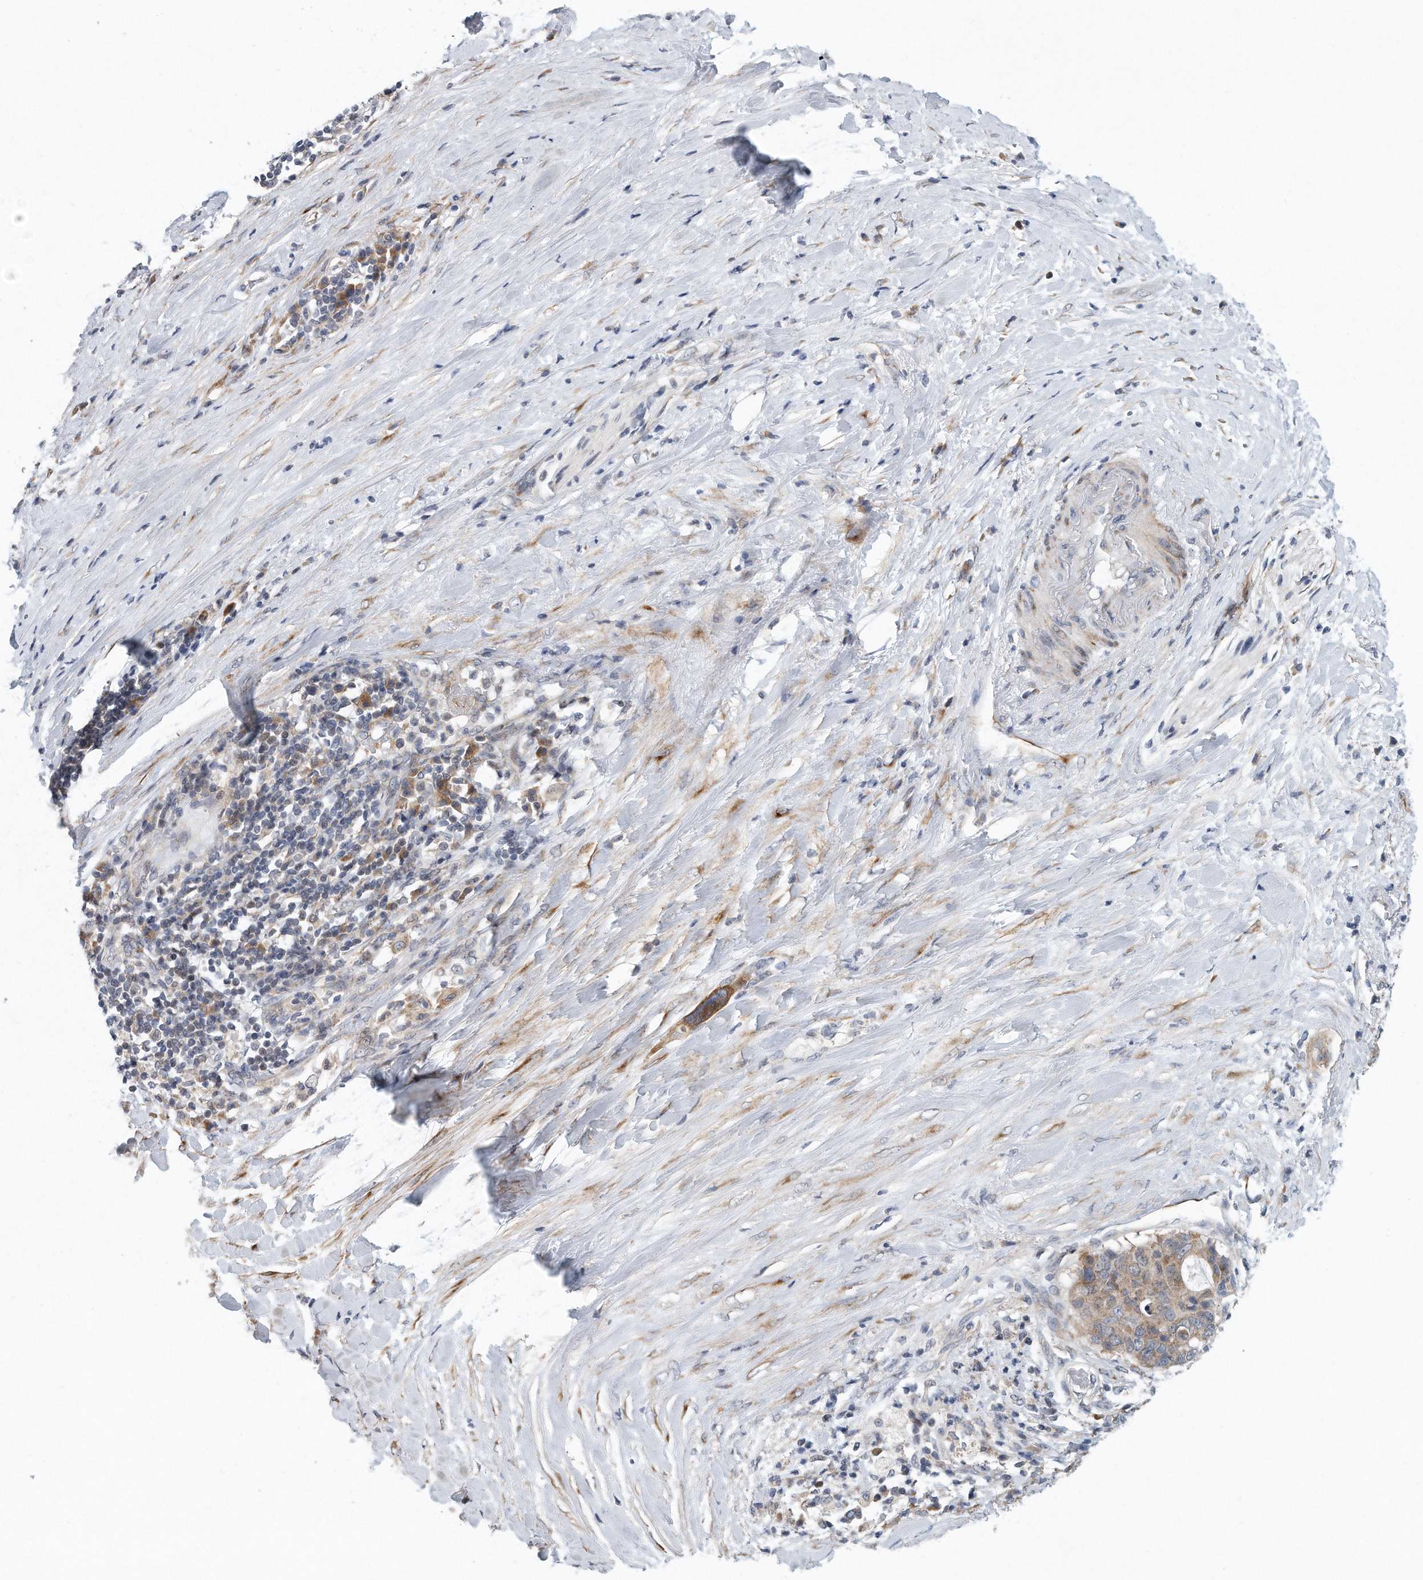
{"staining": {"intensity": "moderate", "quantity": "<25%", "location": "cytoplasmic/membranous"}, "tissue": "pancreatic cancer", "cell_type": "Tumor cells", "image_type": "cancer", "snomed": [{"axis": "morphology", "description": "Adenocarcinoma, NOS"}, {"axis": "topography", "description": "Pancreas"}], "caption": "A histopathology image showing moderate cytoplasmic/membranous staining in about <25% of tumor cells in pancreatic adenocarcinoma, as visualized by brown immunohistochemical staining.", "gene": "VLDLR", "patient": {"sex": "female", "age": 56}}